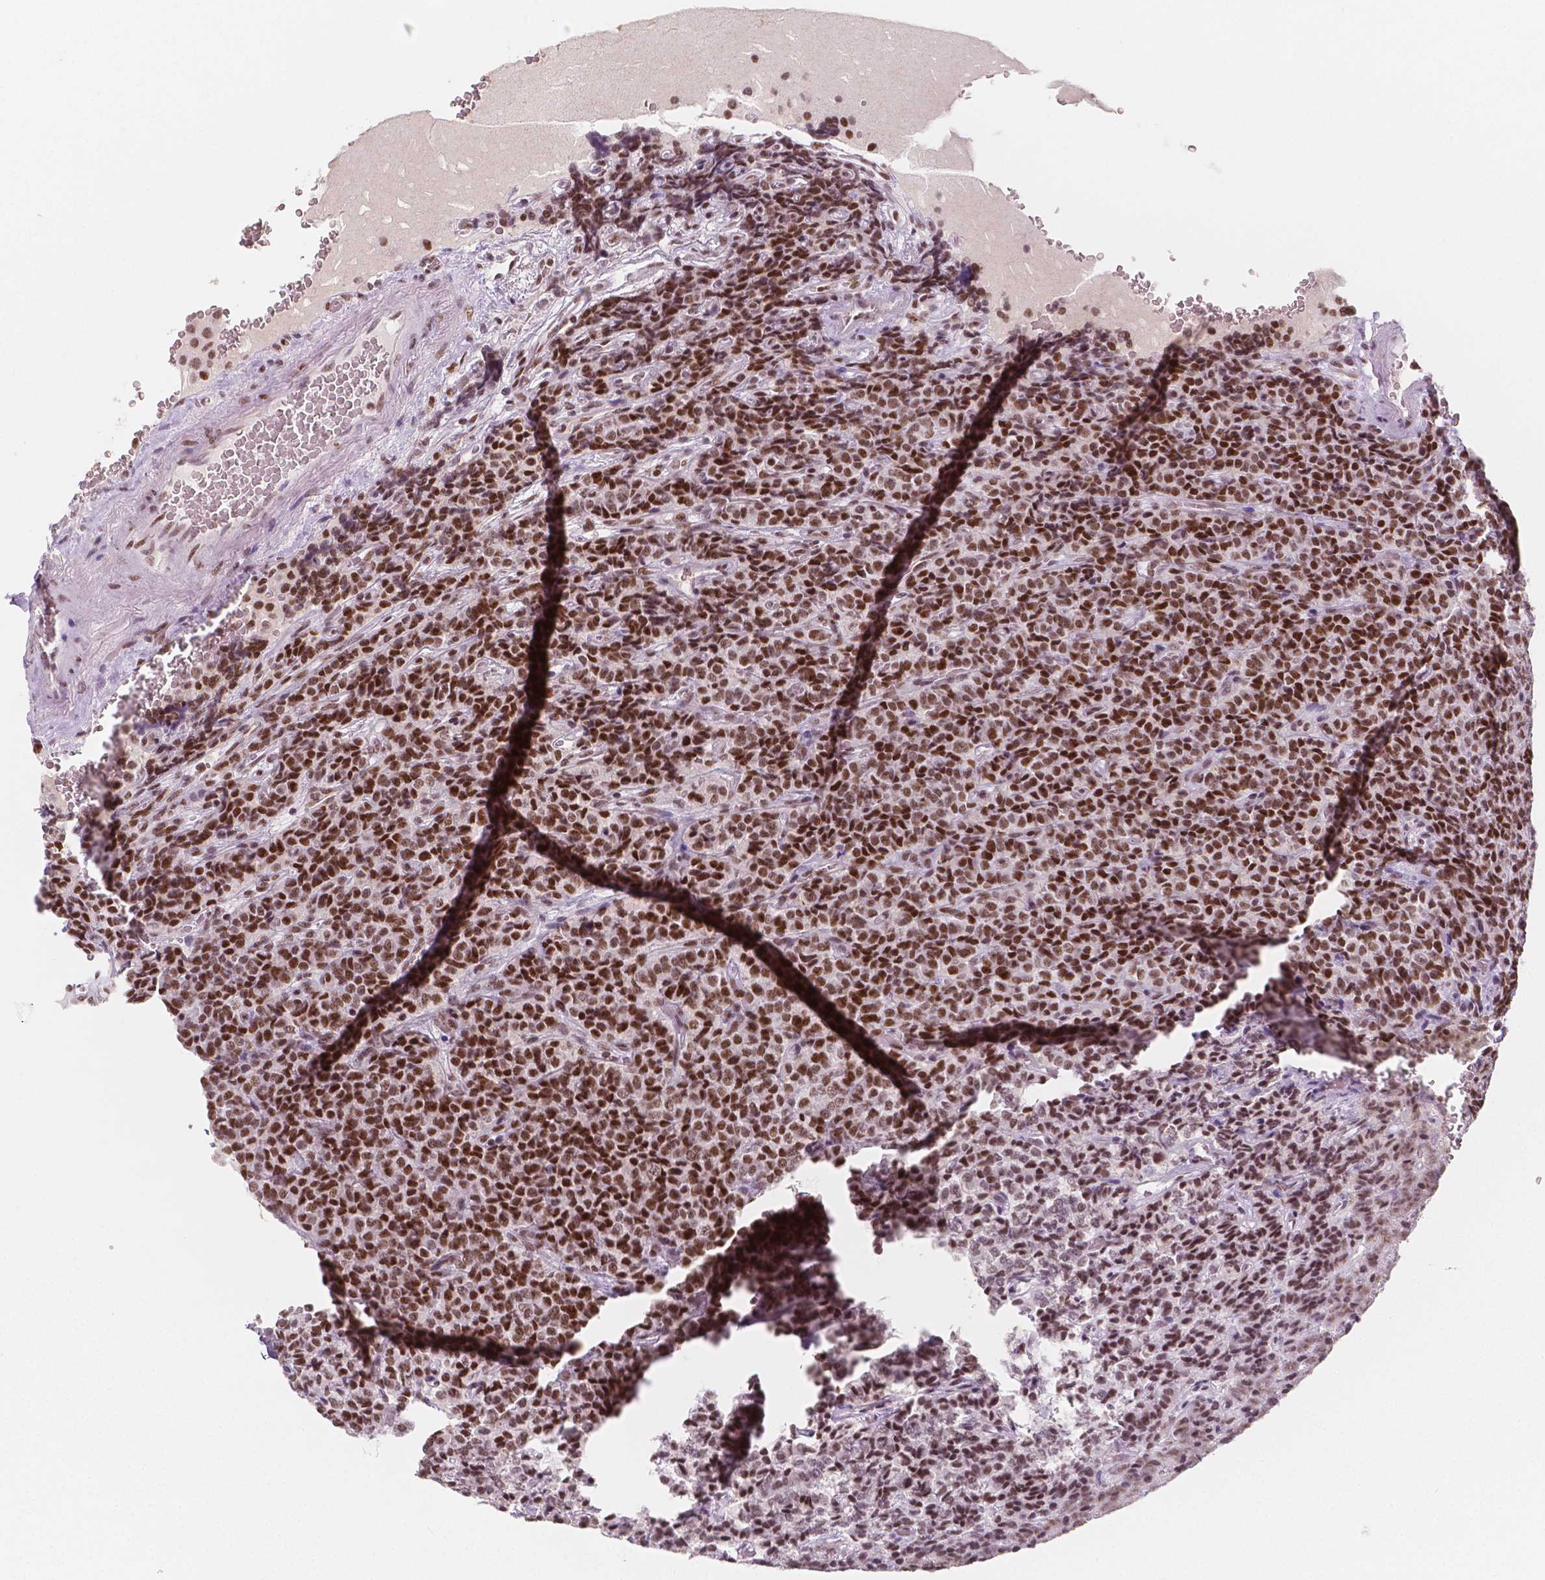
{"staining": {"intensity": "strong", "quantity": ">75%", "location": "nuclear"}, "tissue": "carcinoid", "cell_type": "Tumor cells", "image_type": "cancer", "snomed": [{"axis": "morphology", "description": "Carcinoid, malignant, NOS"}, {"axis": "topography", "description": "Pancreas"}], "caption": "DAB immunohistochemical staining of carcinoid shows strong nuclear protein staining in about >75% of tumor cells. Immunohistochemistry stains the protein in brown and the nuclei are stained blue.", "gene": "HDAC1", "patient": {"sex": "male", "age": 36}}